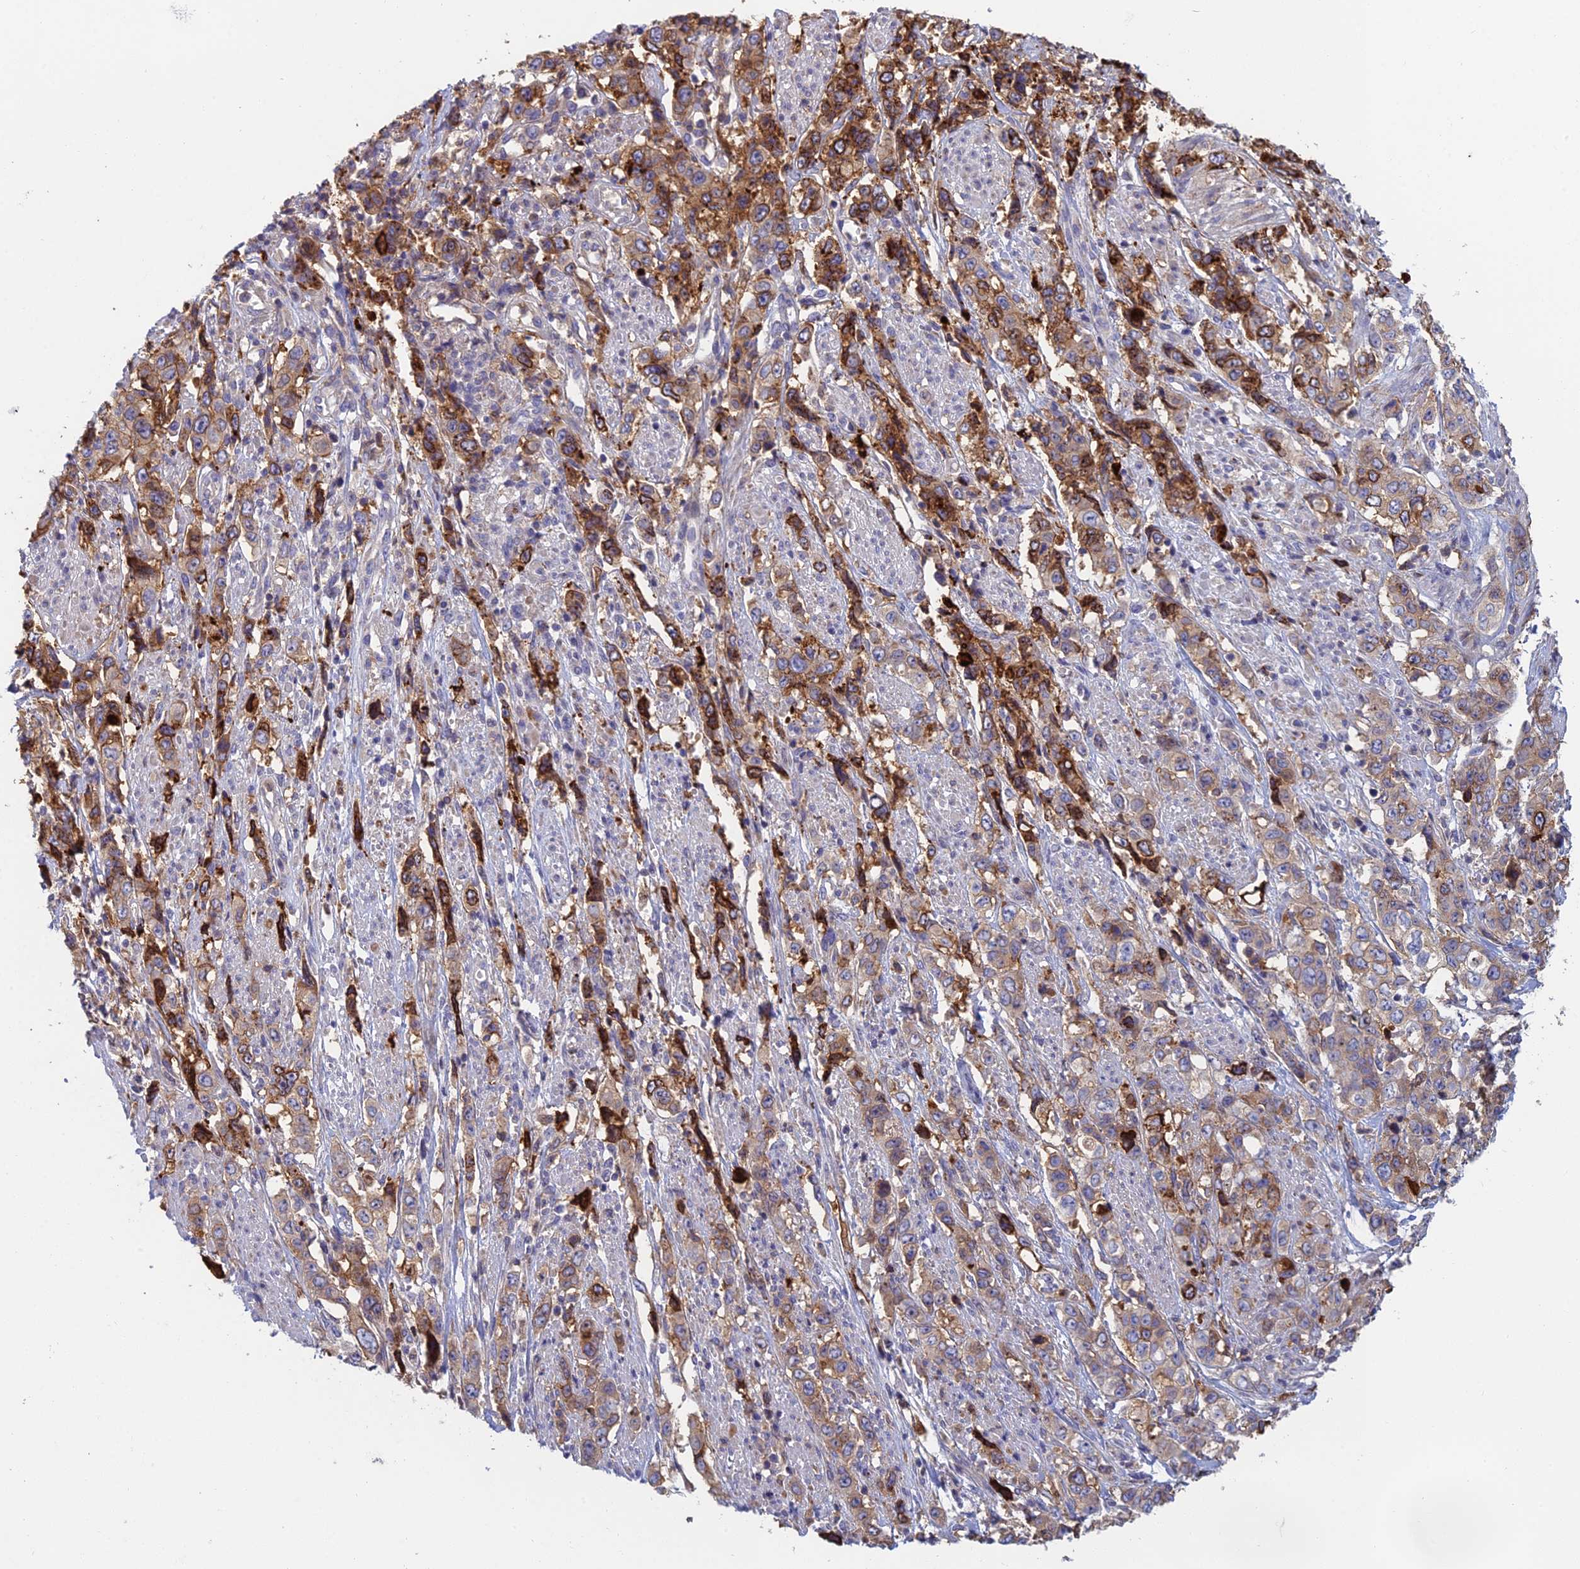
{"staining": {"intensity": "moderate", "quantity": "25%-75%", "location": "cytoplasmic/membranous"}, "tissue": "stomach cancer", "cell_type": "Tumor cells", "image_type": "cancer", "snomed": [{"axis": "morphology", "description": "Adenocarcinoma, NOS"}, {"axis": "topography", "description": "Stomach, upper"}], "caption": "Immunohistochemistry (IHC) histopathology image of stomach adenocarcinoma stained for a protein (brown), which reveals medium levels of moderate cytoplasmic/membranous expression in approximately 25%-75% of tumor cells.", "gene": "IFTAP", "patient": {"sex": "male", "age": 62}}